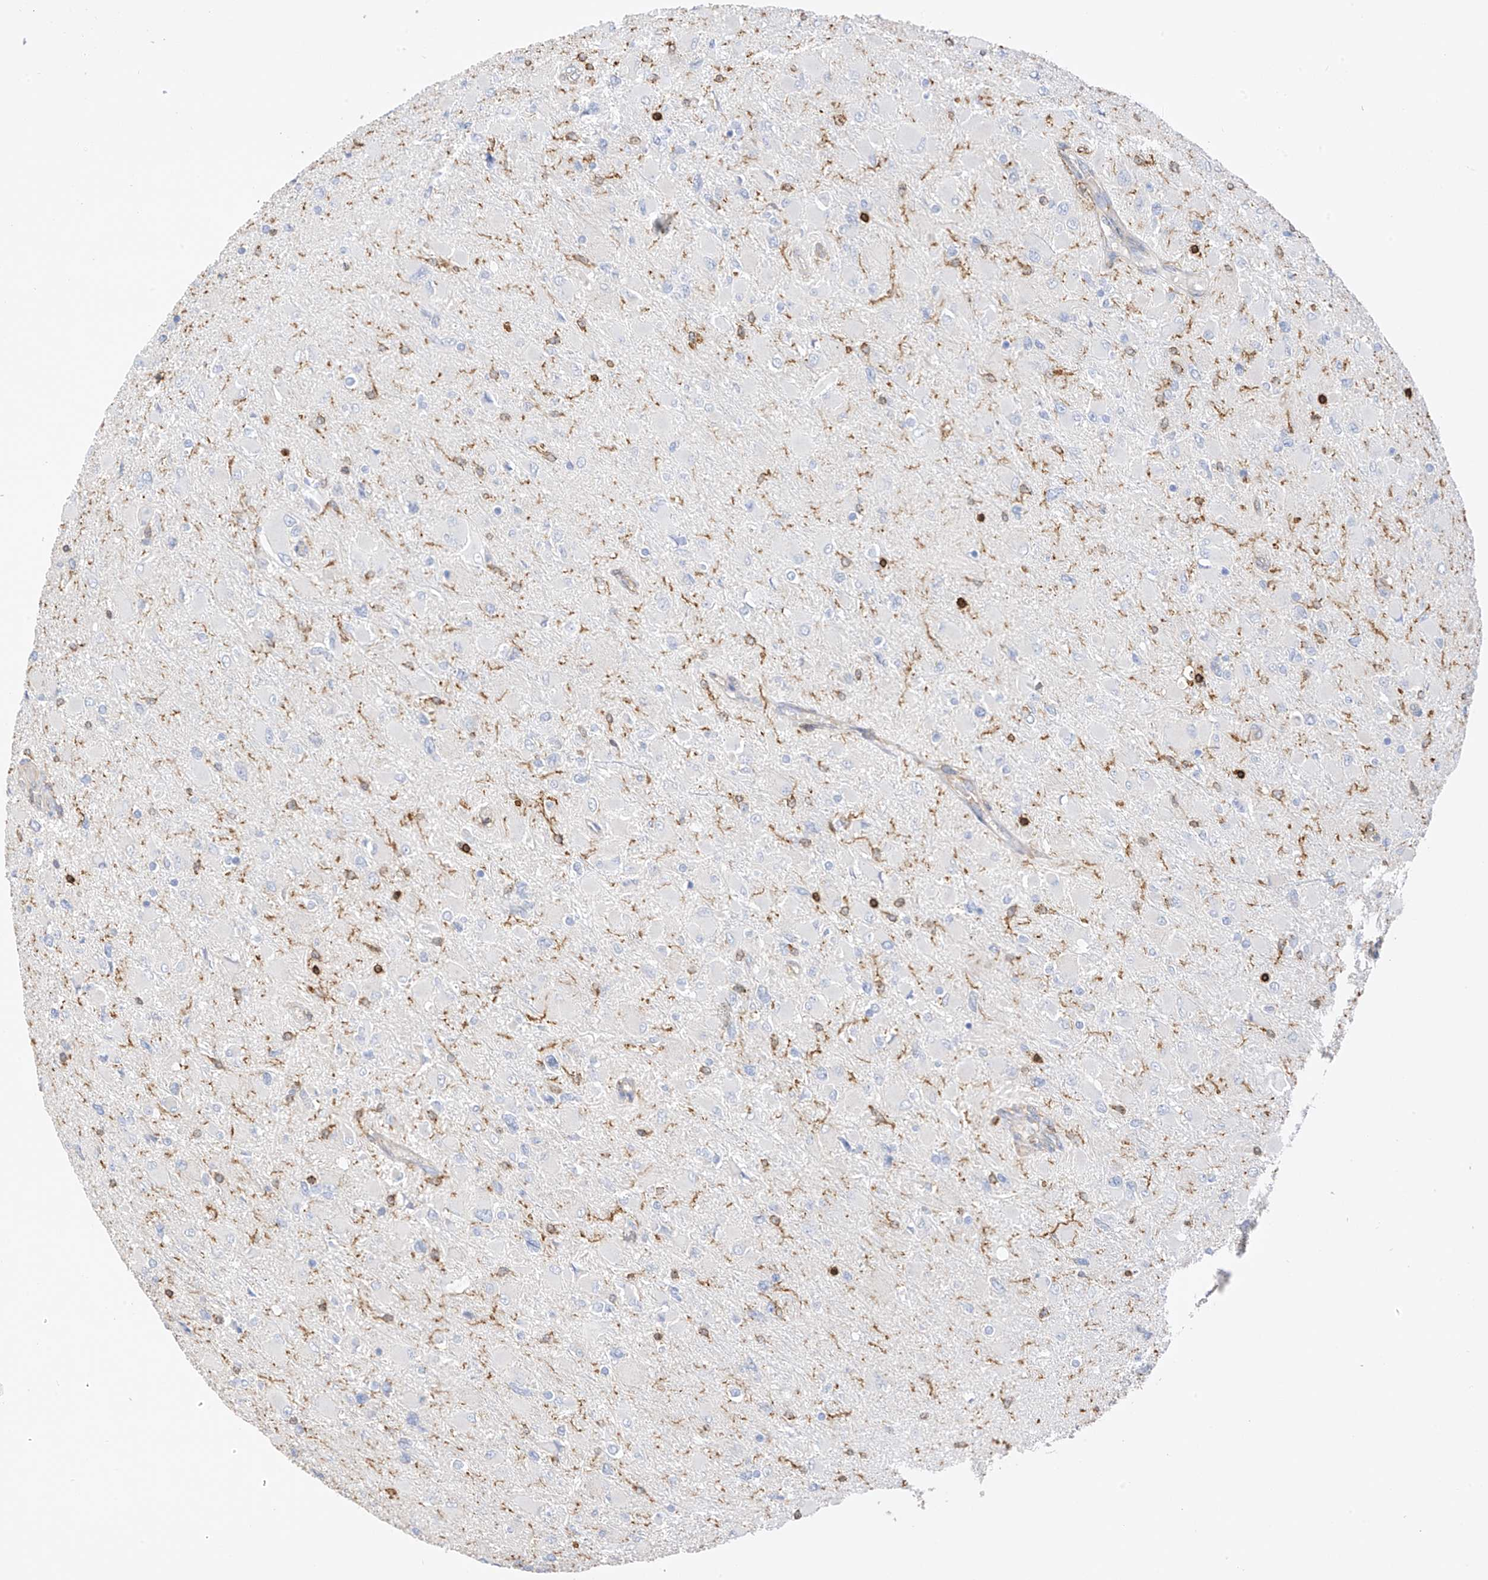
{"staining": {"intensity": "negative", "quantity": "none", "location": "none"}, "tissue": "glioma", "cell_type": "Tumor cells", "image_type": "cancer", "snomed": [{"axis": "morphology", "description": "Glioma, malignant, High grade"}, {"axis": "topography", "description": "Cerebral cortex"}], "caption": "Protein analysis of glioma demonstrates no significant expression in tumor cells.", "gene": "ARHGAP25", "patient": {"sex": "female", "age": 36}}